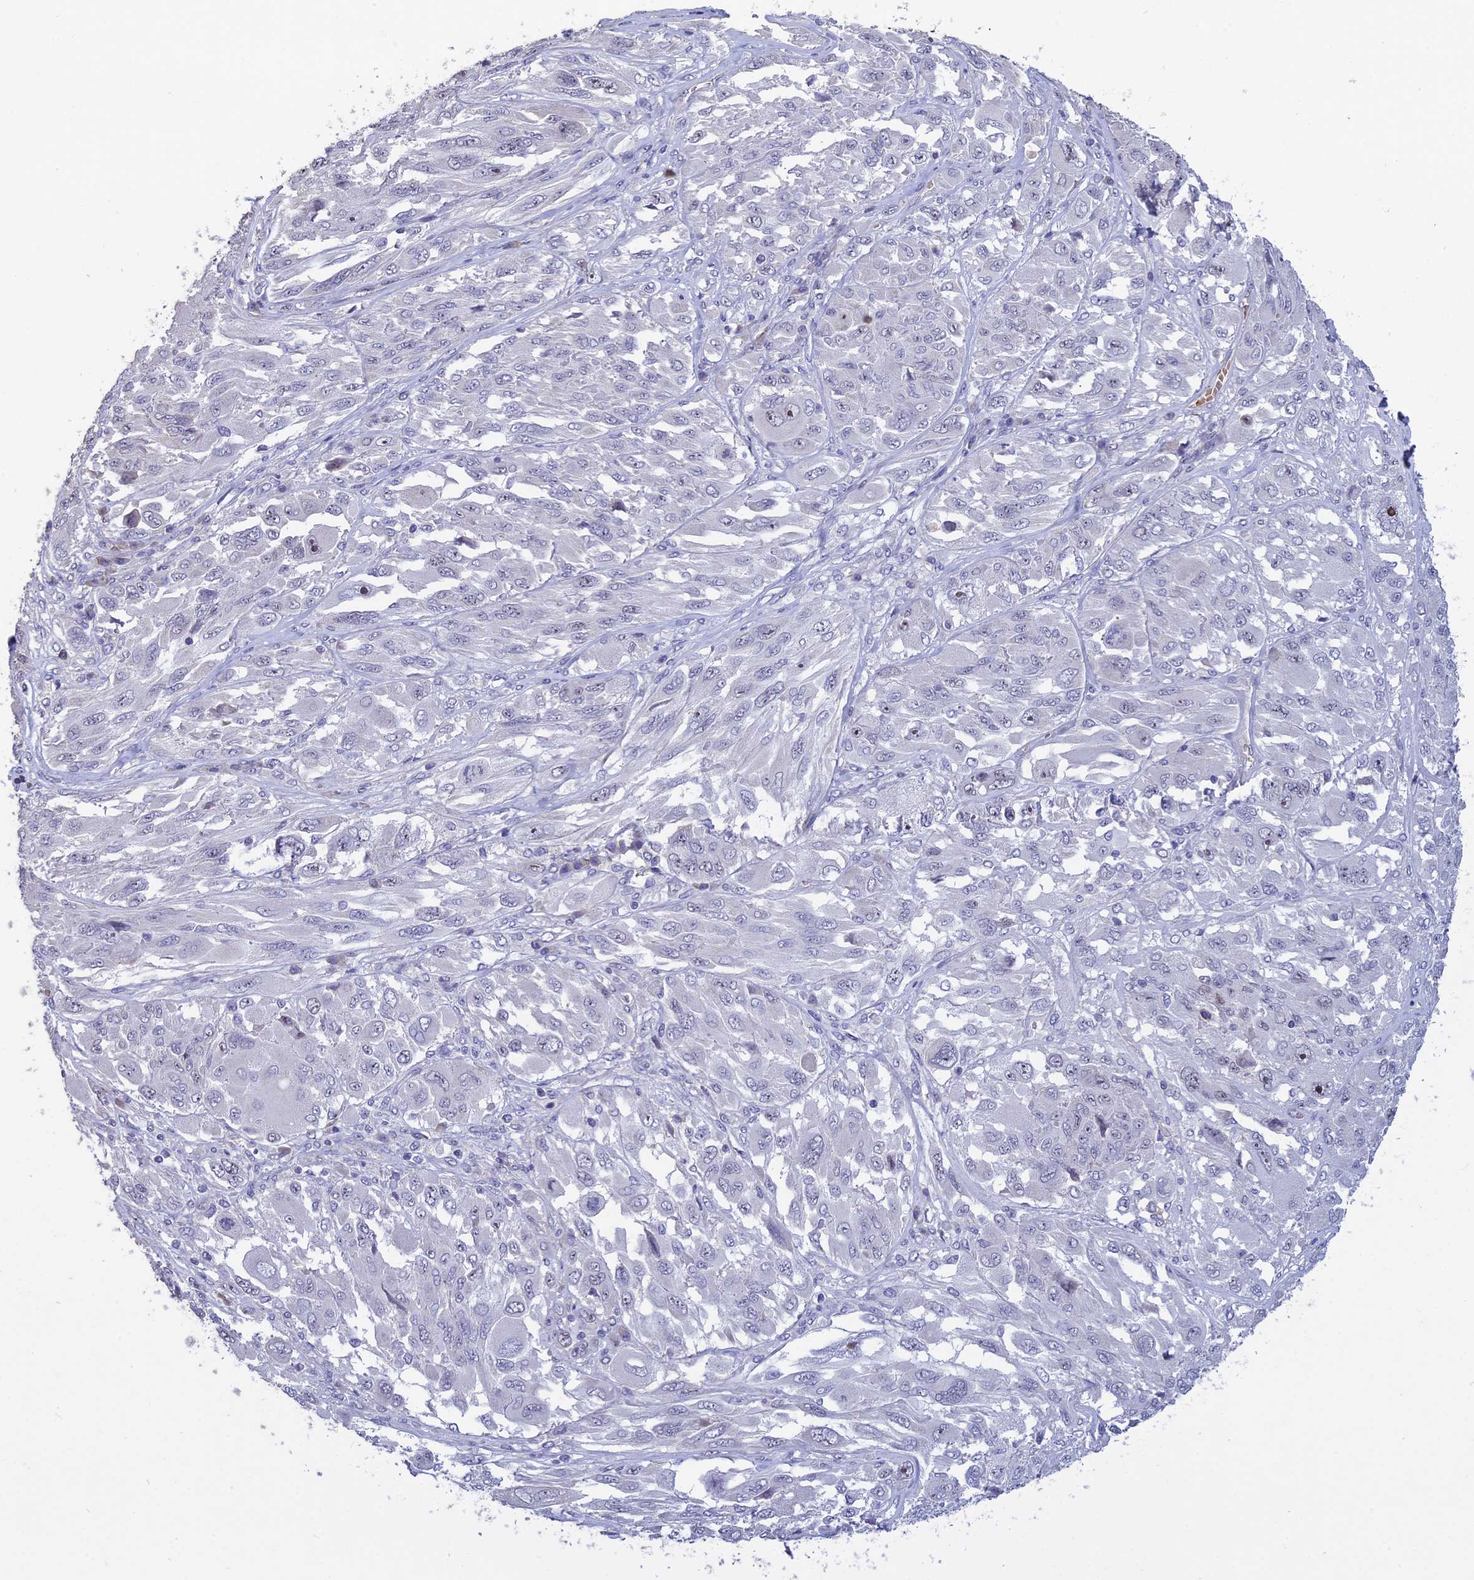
{"staining": {"intensity": "negative", "quantity": "none", "location": "none"}, "tissue": "melanoma", "cell_type": "Tumor cells", "image_type": "cancer", "snomed": [{"axis": "morphology", "description": "Malignant melanoma, NOS"}, {"axis": "topography", "description": "Skin"}], "caption": "Immunohistochemistry histopathology image of human malignant melanoma stained for a protein (brown), which displays no staining in tumor cells.", "gene": "KNOP1", "patient": {"sex": "female", "age": 91}}